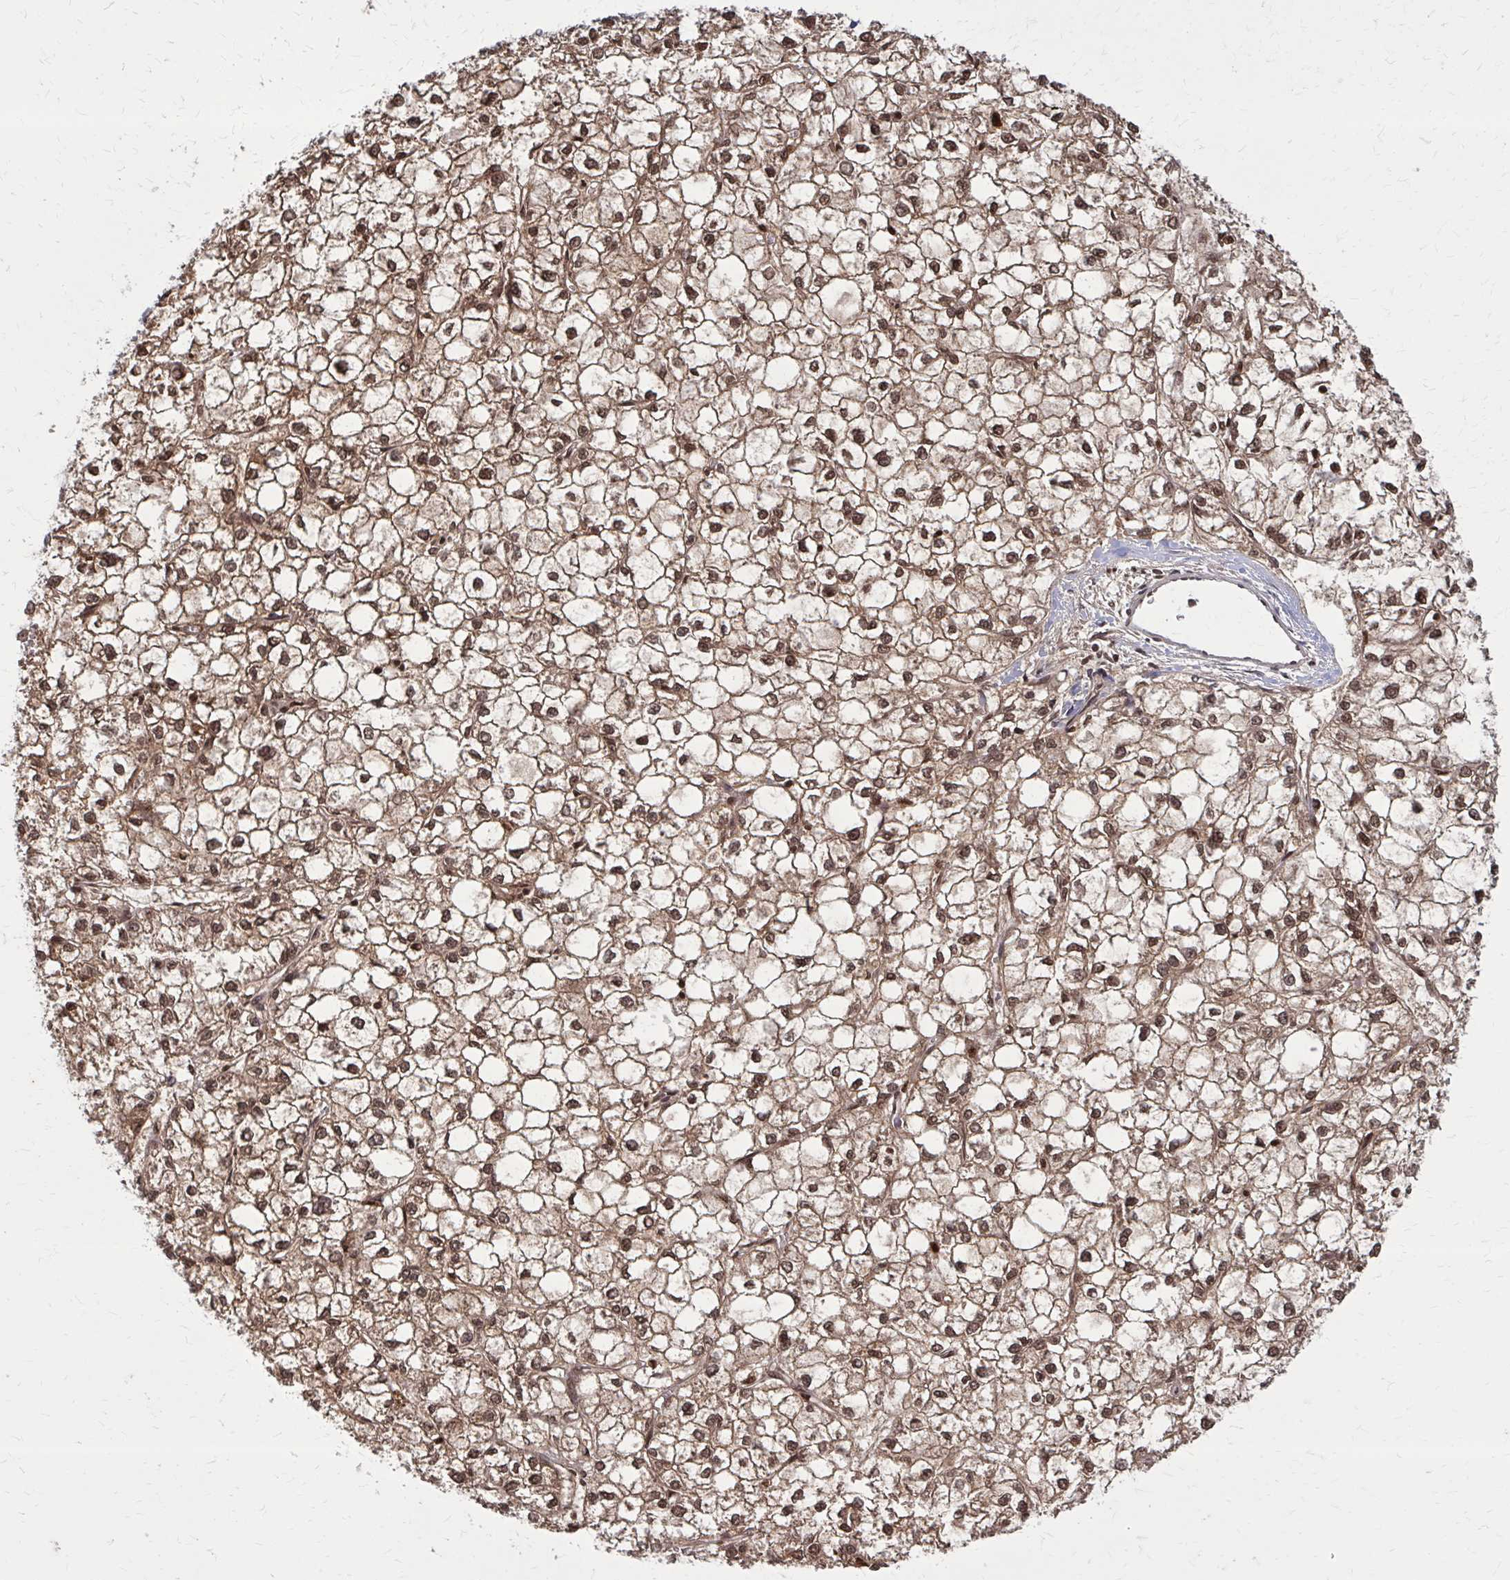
{"staining": {"intensity": "moderate", "quantity": ">75%", "location": "cytoplasmic/membranous"}, "tissue": "liver cancer", "cell_type": "Tumor cells", "image_type": "cancer", "snomed": [{"axis": "morphology", "description": "Carcinoma, Hepatocellular, NOS"}, {"axis": "topography", "description": "Liver"}], "caption": "The micrograph displays staining of liver cancer, revealing moderate cytoplasmic/membranous protein positivity (brown color) within tumor cells.", "gene": "DBI", "patient": {"sex": "female", "age": 43}}